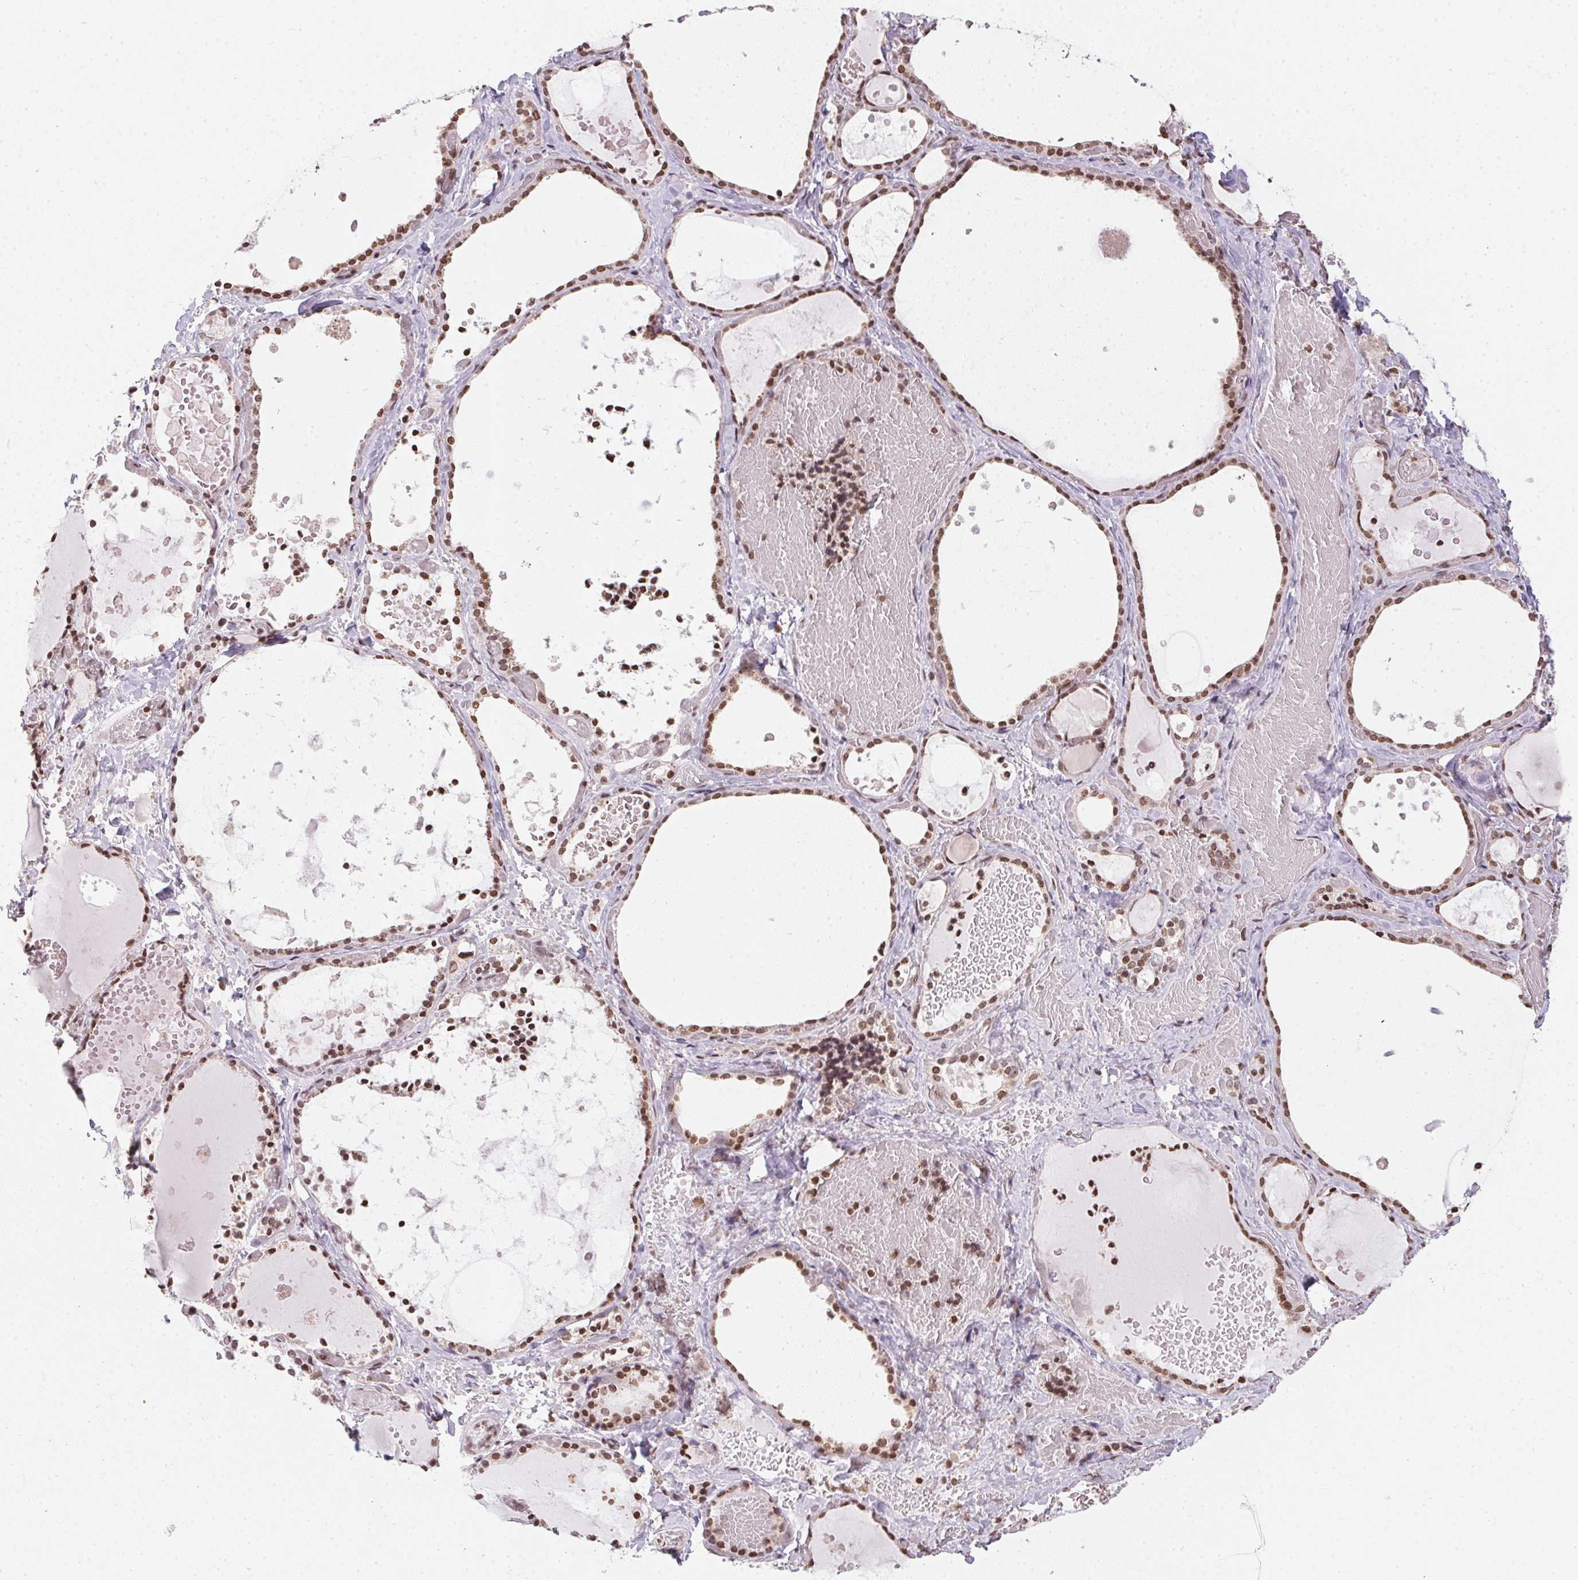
{"staining": {"intensity": "moderate", "quantity": ">75%", "location": "nuclear"}, "tissue": "thyroid gland", "cell_type": "Glandular cells", "image_type": "normal", "snomed": [{"axis": "morphology", "description": "Normal tissue, NOS"}, {"axis": "topography", "description": "Thyroid gland"}], "caption": "An immunohistochemistry histopathology image of unremarkable tissue is shown. Protein staining in brown labels moderate nuclear positivity in thyroid gland within glandular cells. Ihc stains the protein of interest in brown and the nuclei are stained blue.", "gene": "RNF181", "patient": {"sex": "female", "age": 56}}